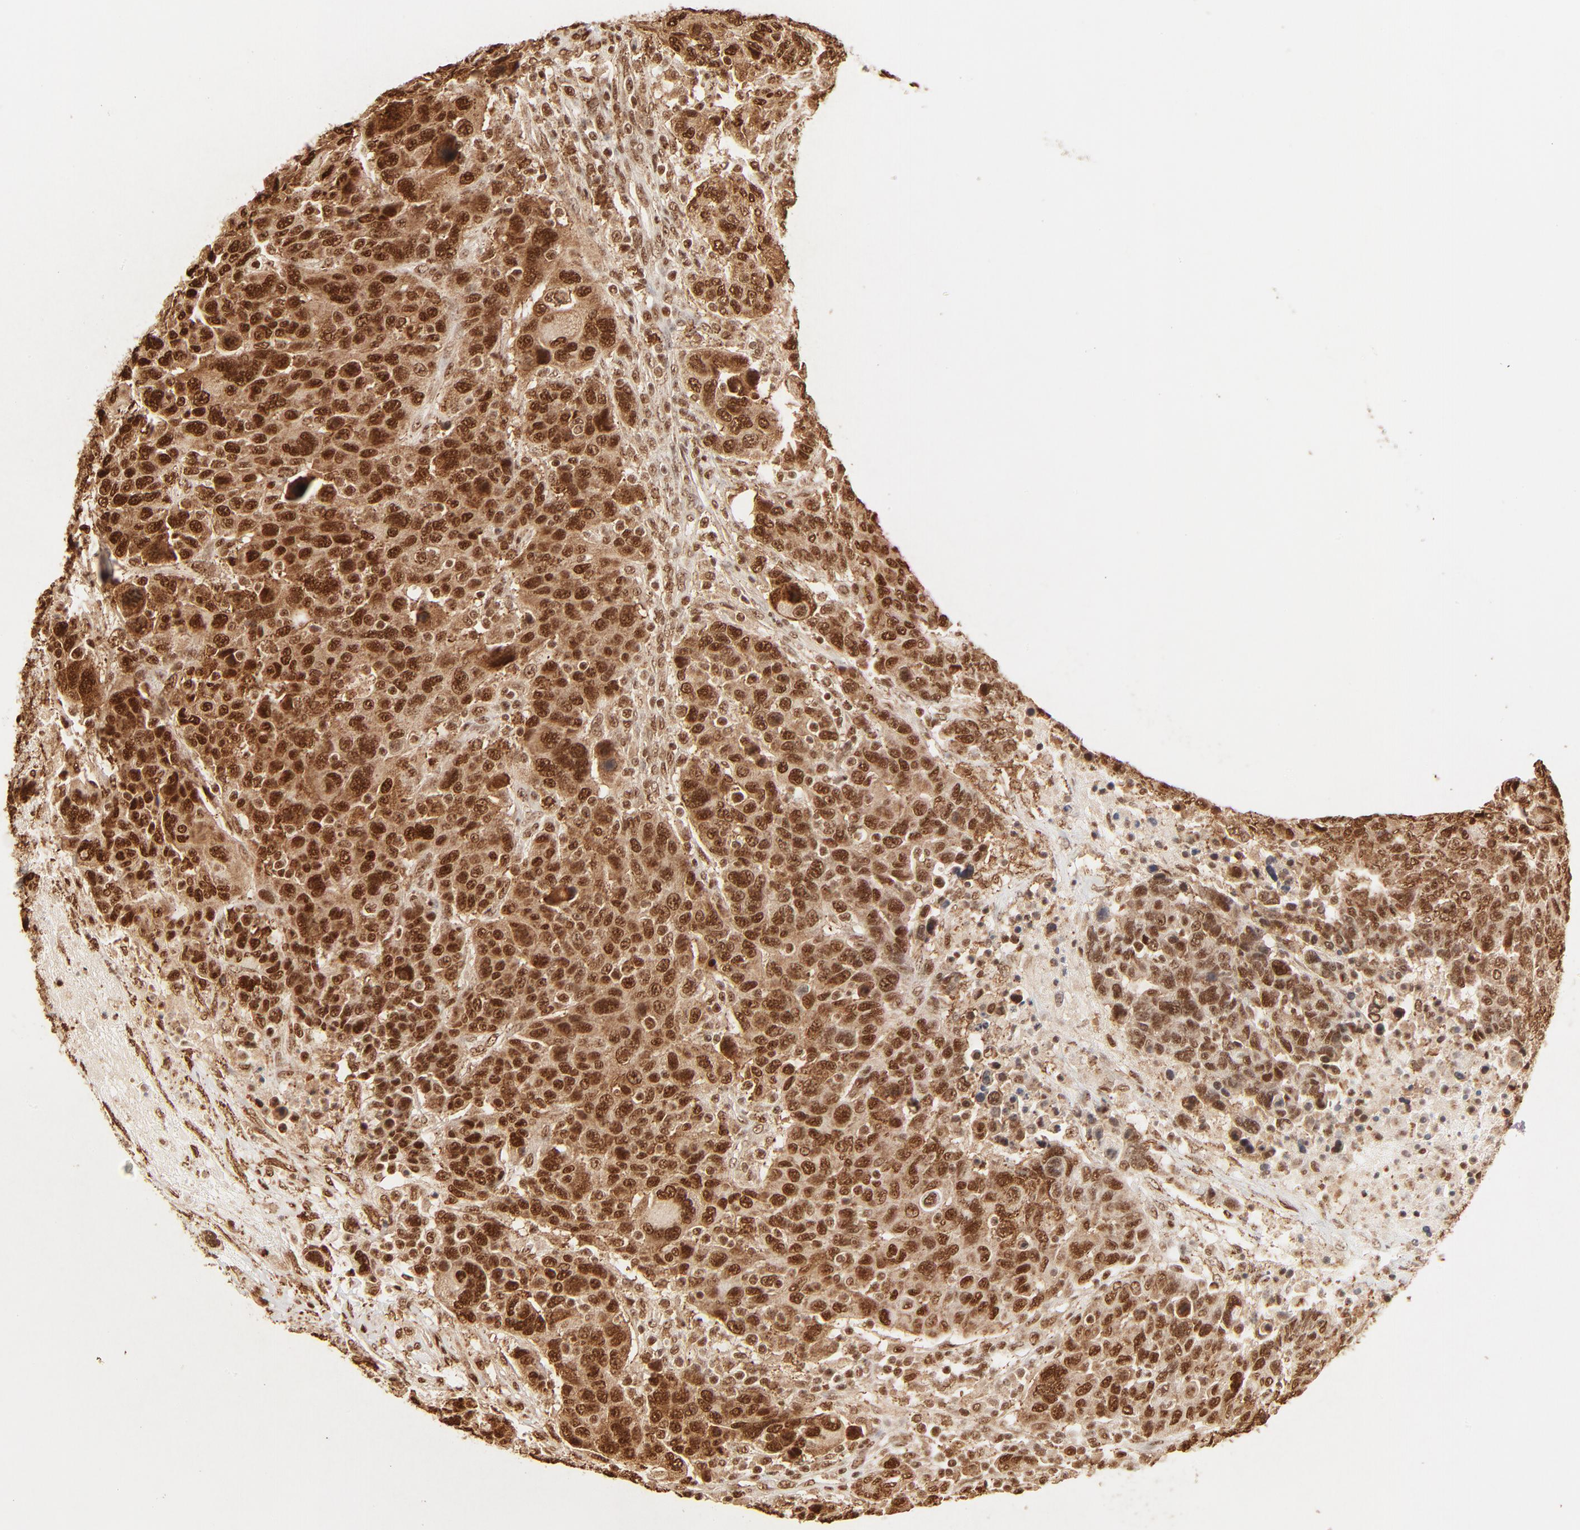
{"staining": {"intensity": "strong", "quantity": ">75%", "location": "cytoplasmic/membranous,nuclear"}, "tissue": "breast cancer", "cell_type": "Tumor cells", "image_type": "cancer", "snomed": [{"axis": "morphology", "description": "Duct carcinoma"}, {"axis": "topography", "description": "Breast"}], "caption": "Brown immunohistochemical staining in human infiltrating ductal carcinoma (breast) displays strong cytoplasmic/membranous and nuclear staining in approximately >75% of tumor cells. (Brightfield microscopy of DAB IHC at high magnification).", "gene": "FAM50A", "patient": {"sex": "female", "age": 37}}